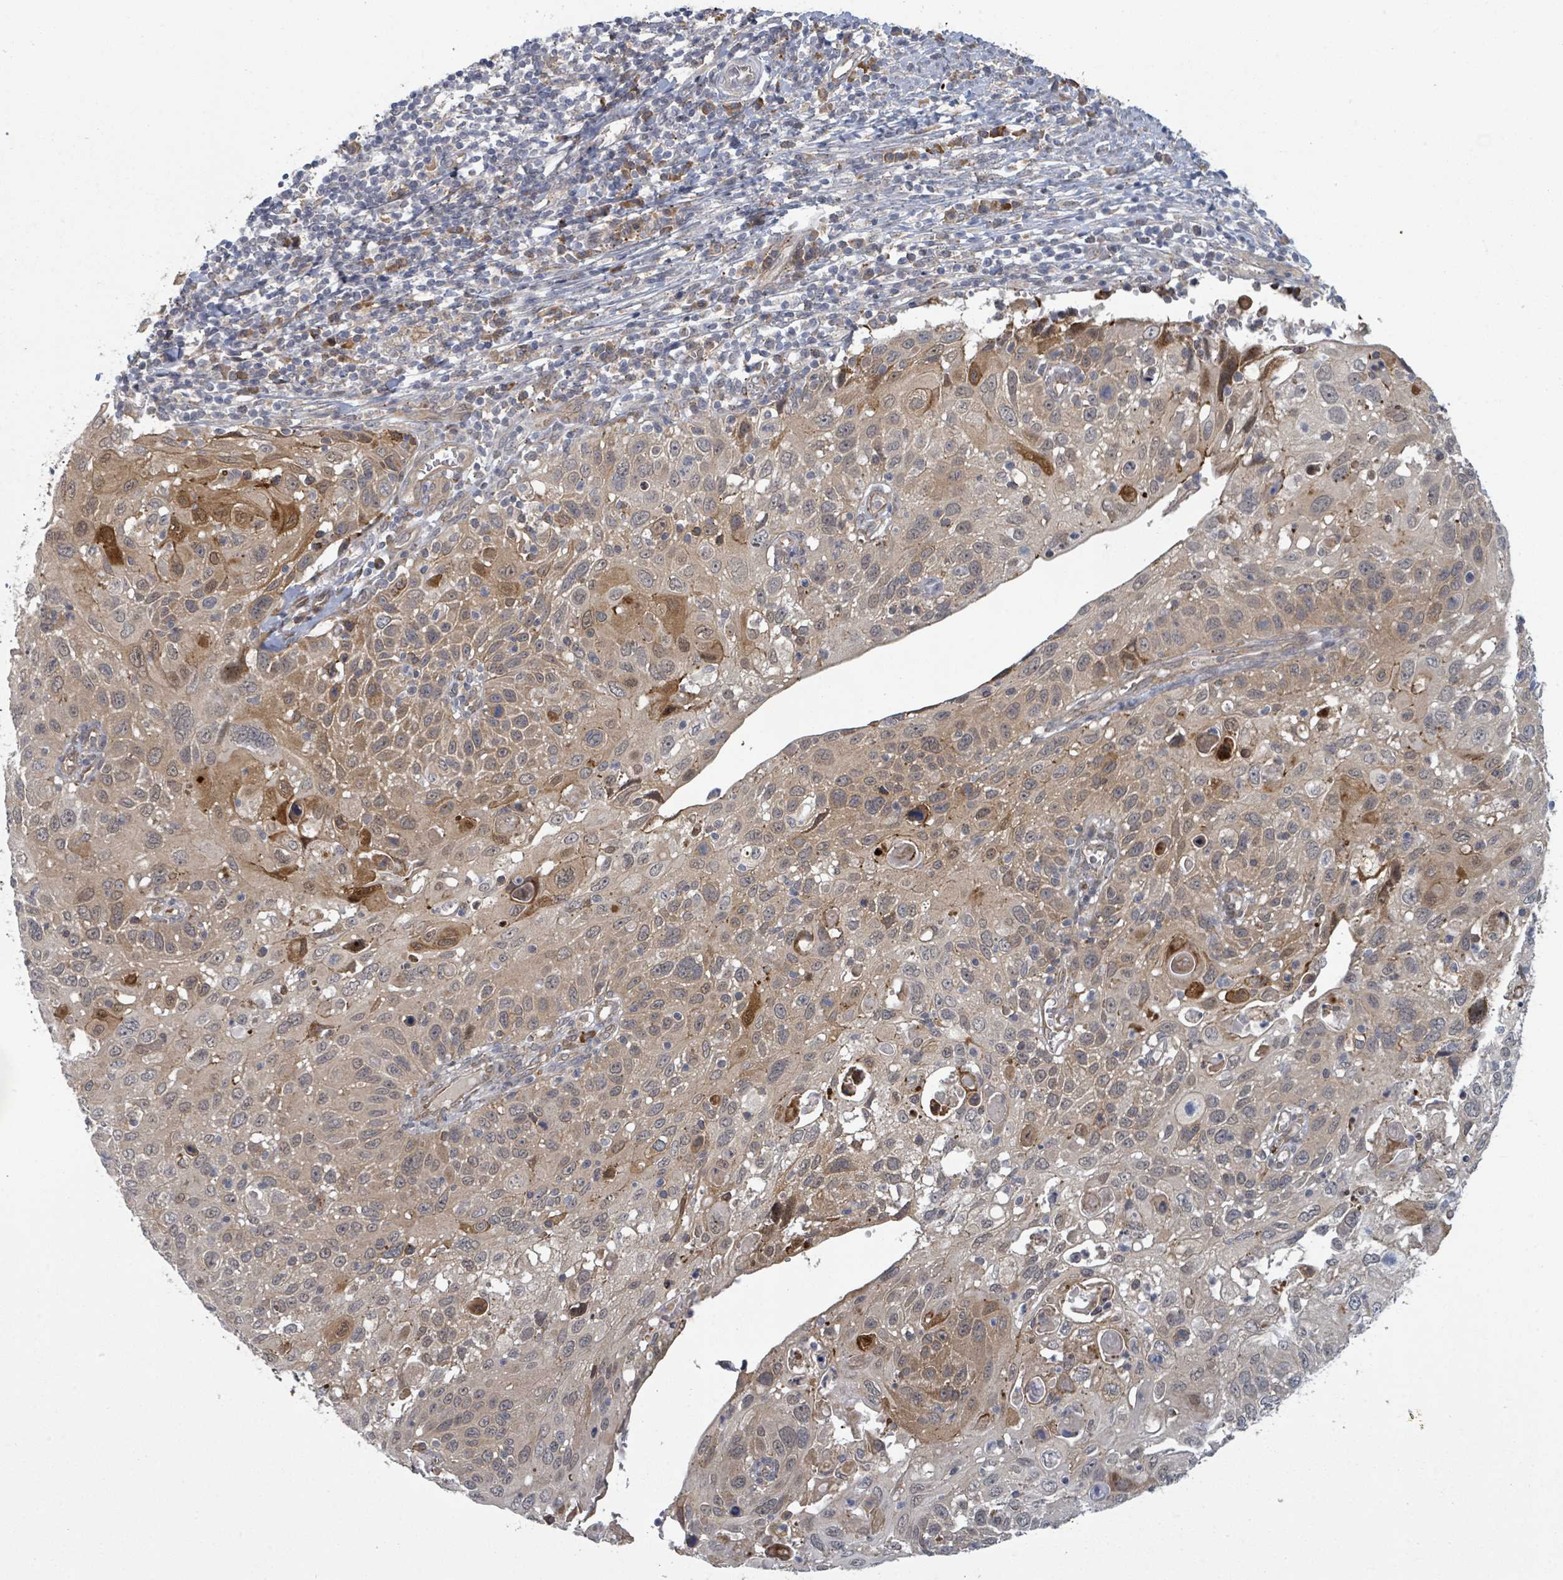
{"staining": {"intensity": "moderate", "quantity": "25%-75%", "location": "cytoplasmic/membranous"}, "tissue": "cervical cancer", "cell_type": "Tumor cells", "image_type": "cancer", "snomed": [{"axis": "morphology", "description": "Squamous cell carcinoma, NOS"}, {"axis": "topography", "description": "Cervix"}], "caption": "Immunohistochemistry (IHC) (DAB) staining of human cervical cancer (squamous cell carcinoma) demonstrates moderate cytoplasmic/membranous protein positivity in about 25%-75% of tumor cells. Using DAB (3,3'-diaminobenzidine) (brown) and hematoxylin (blue) stains, captured at high magnification using brightfield microscopy.", "gene": "SHROOM2", "patient": {"sex": "female", "age": 70}}